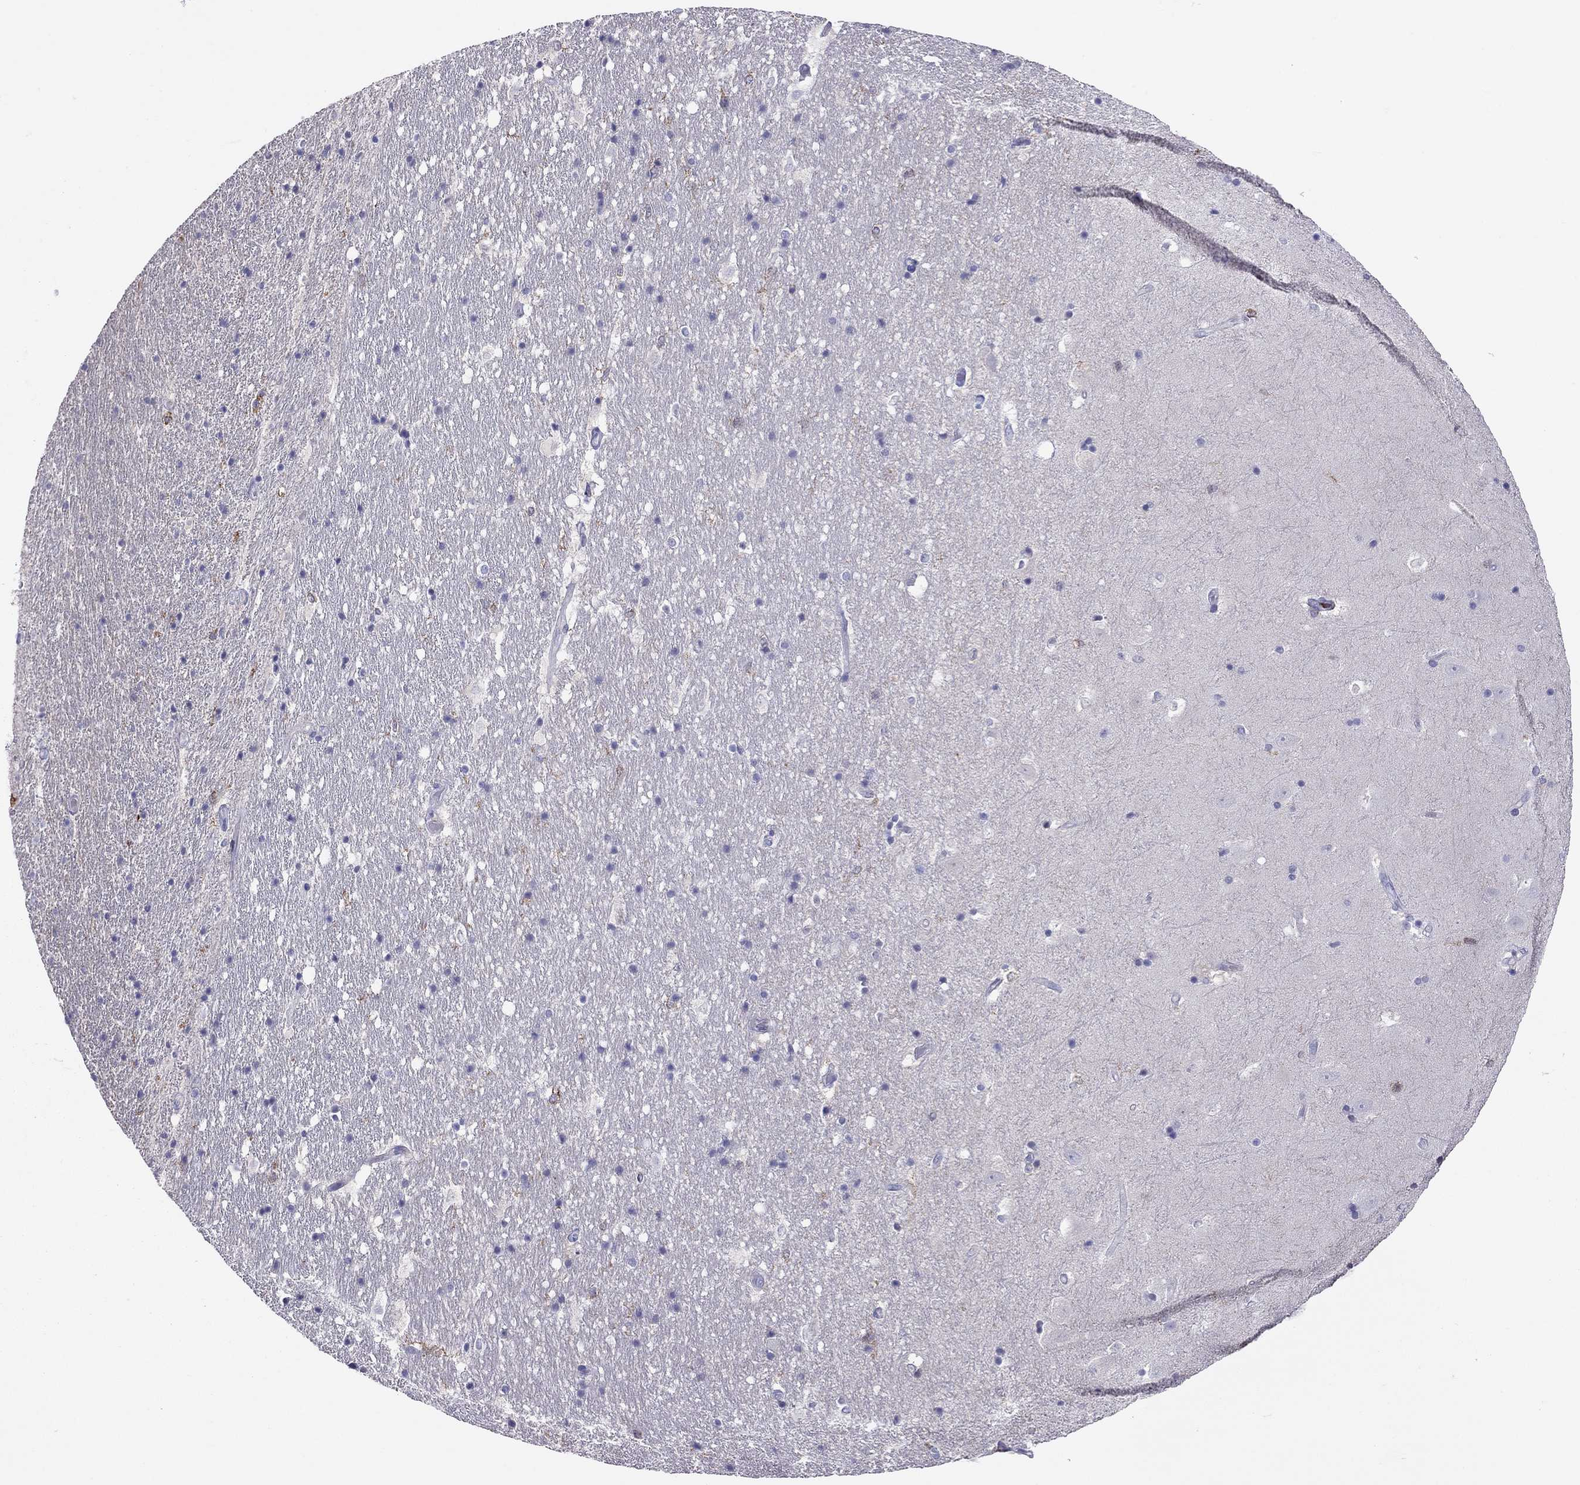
{"staining": {"intensity": "negative", "quantity": "none", "location": "none"}, "tissue": "hippocampus", "cell_type": "Glial cells", "image_type": "normal", "snomed": [{"axis": "morphology", "description": "Normal tissue, NOS"}, {"axis": "topography", "description": "Hippocampus"}], "caption": "This is an immunohistochemistry (IHC) histopathology image of benign hippocampus. There is no positivity in glial cells.", "gene": "ENSG00000288637", "patient": {"sex": "male", "age": 49}}